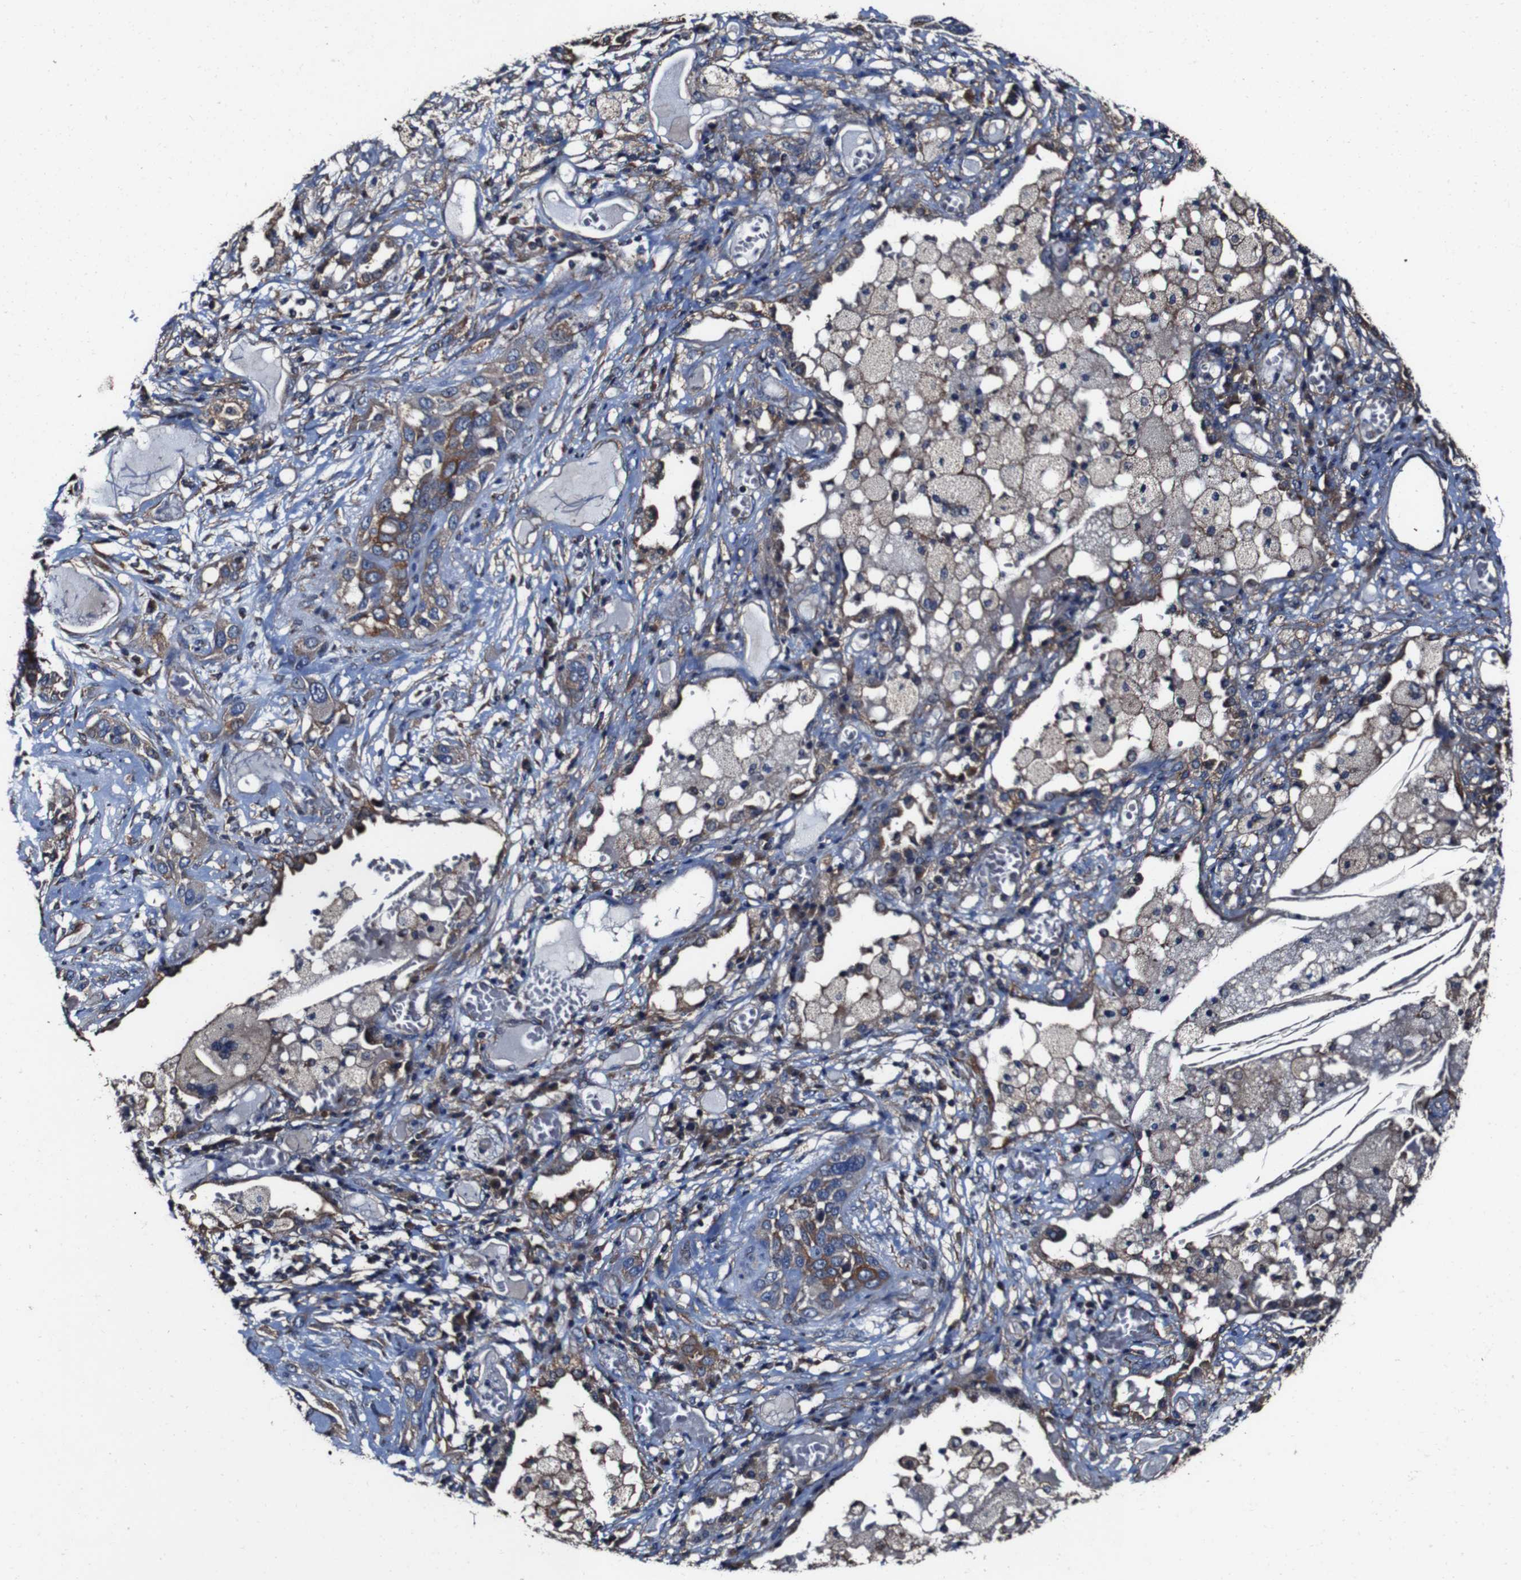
{"staining": {"intensity": "moderate", "quantity": ">75%", "location": "cytoplasmic/membranous"}, "tissue": "lung cancer", "cell_type": "Tumor cells", "image_type": "cancer", "snomed": [{"axis": "morphology", "description": "Squamous cell carcinoma, NOS"}, {"axis": "topography", "description": "Lung"}], "caption": "Brown immunohistochemical staining in lung cancer (squamous cell carcinoma) exhibits moderate cytoplasmic/membranous positivity in approximately >75% of tumor cells. (DAB (3,3'-diaminobenzidine) IHC with brightfield microscopy, high magnification).", "gene": "CSF1R", "patient": {"sex": "male", "age": 71}}